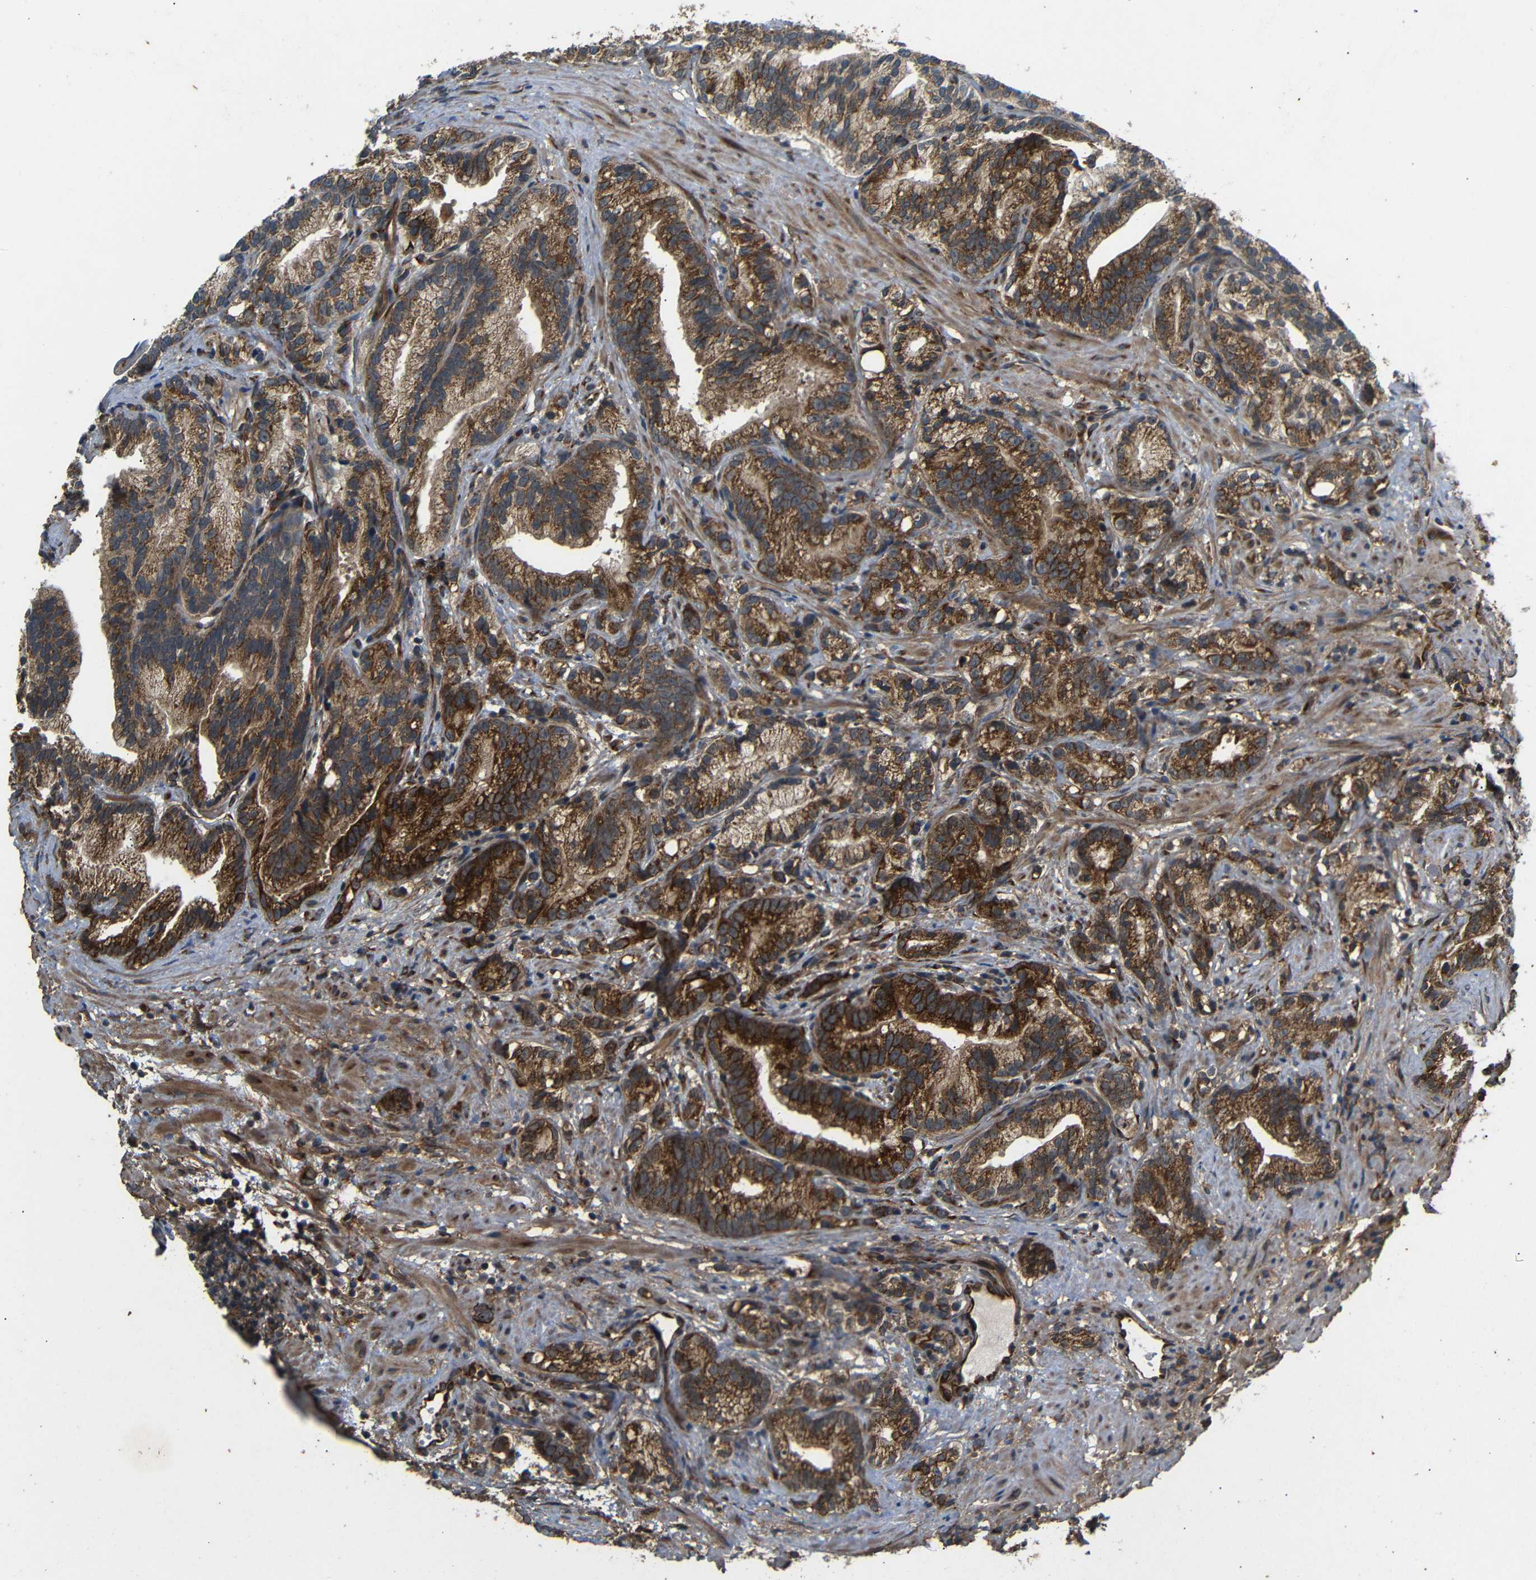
{"staining": {"intensity": "strong", "quantity": ">75%", "location": "cytoplasmic/membranous"}, "tissue": "prostate cancer", "cell_type": "Tumor cells", "image_type": "cancer", "snomed": [{"axis": "morphology", "description": "Adenocarcinoma, Low grade"}, {"axis": "topography", "description": "Prostate"}], "caption": "Tumor cells display high levels of strong cytoplasmic/membranous staining in about >75% of cells in human prostate low-grade adenocarcinoma.", "gene": "TRPC1", "patient": {"sex": "male", "age": 89}}